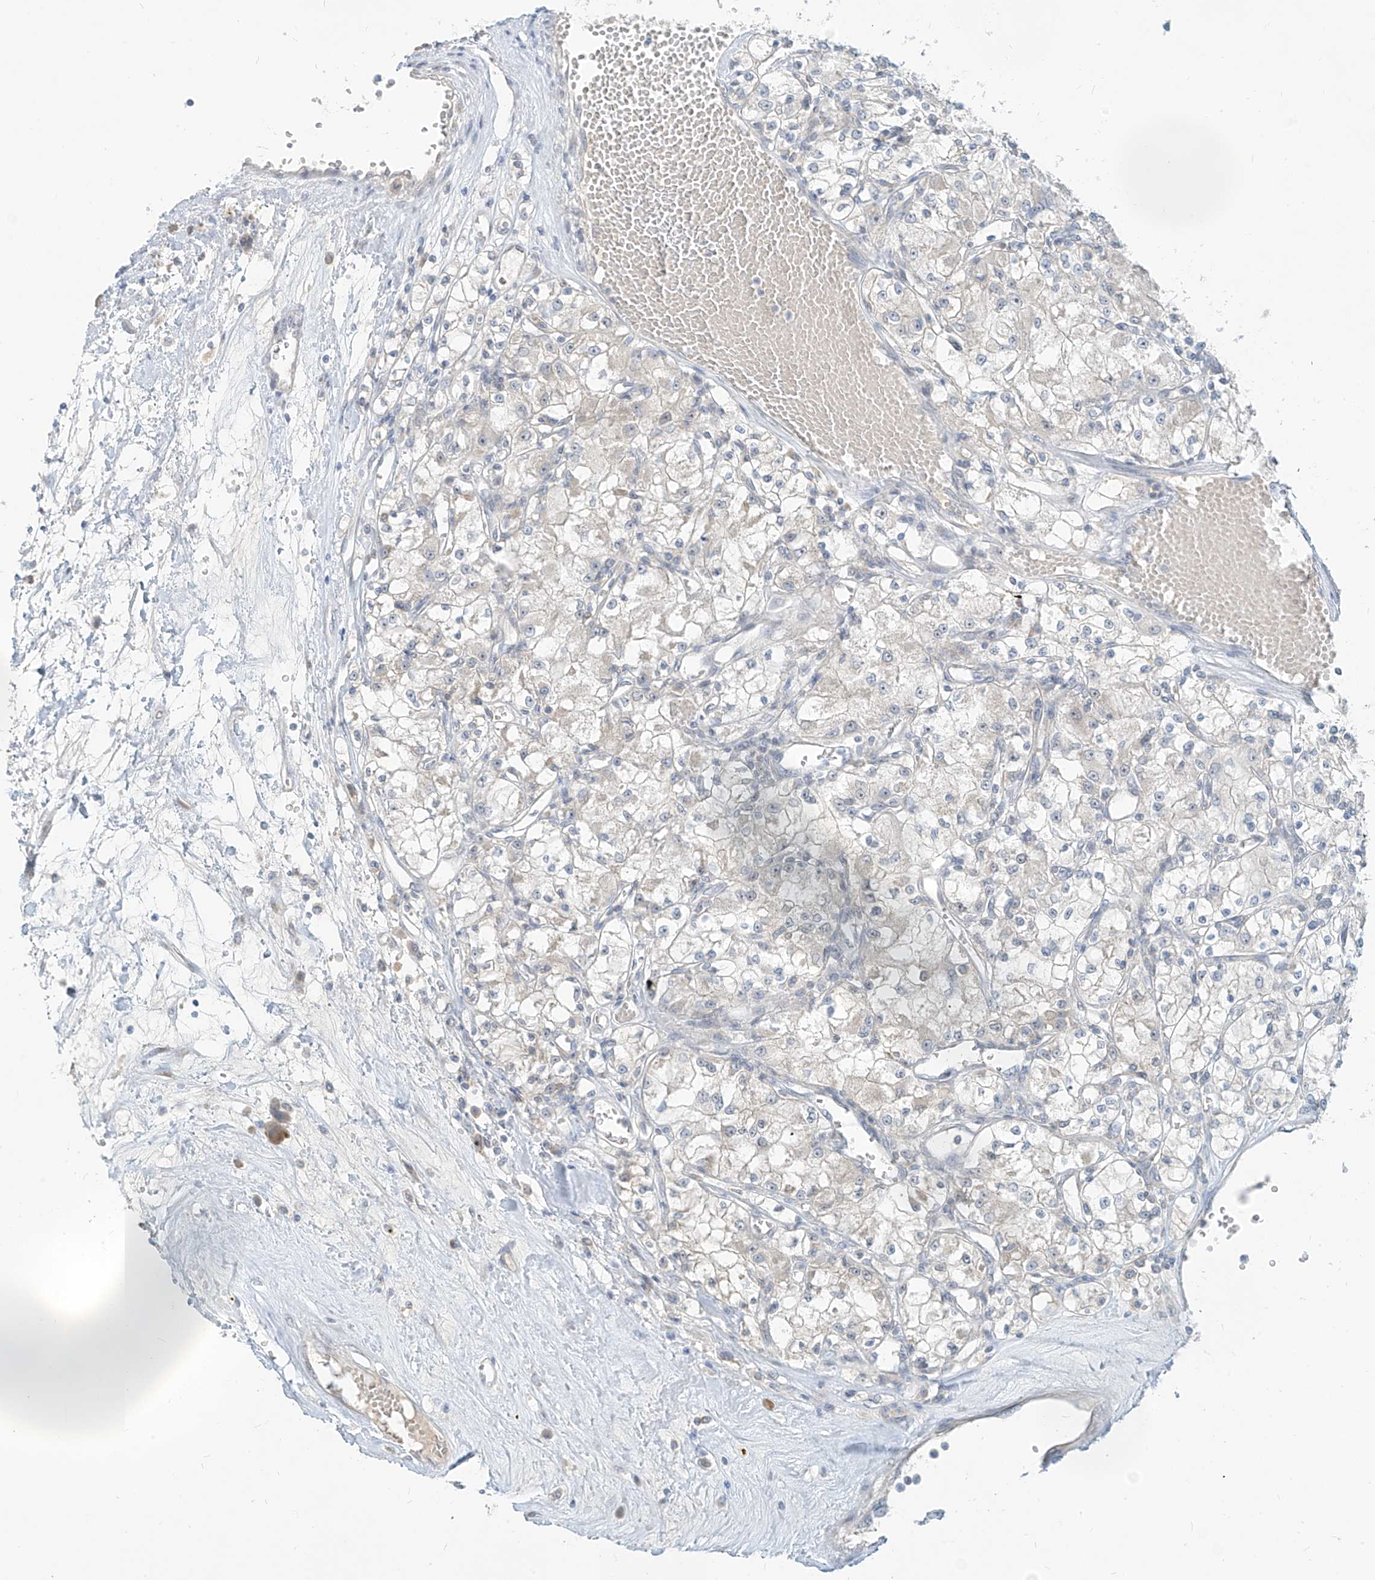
{"staining": {"intensity": "negative", "quantity": "none", "location": "none"}, "tissue": "renal cancer", "cell_type": "Tumor cells", "image_type": "cancer", "snomed": [{"axis": "morphology", "description": "Adenocarcinoma, NOS"}, {"axis": "topography", "description": "Kidney"}], "caption": "Renal adenocarcinoma stained for a protein using immunohistochemistry (IHC) reveals no staining tumor cells.", "gene": "C2orf42", "patient": {"sex": "female", "age": 59}}